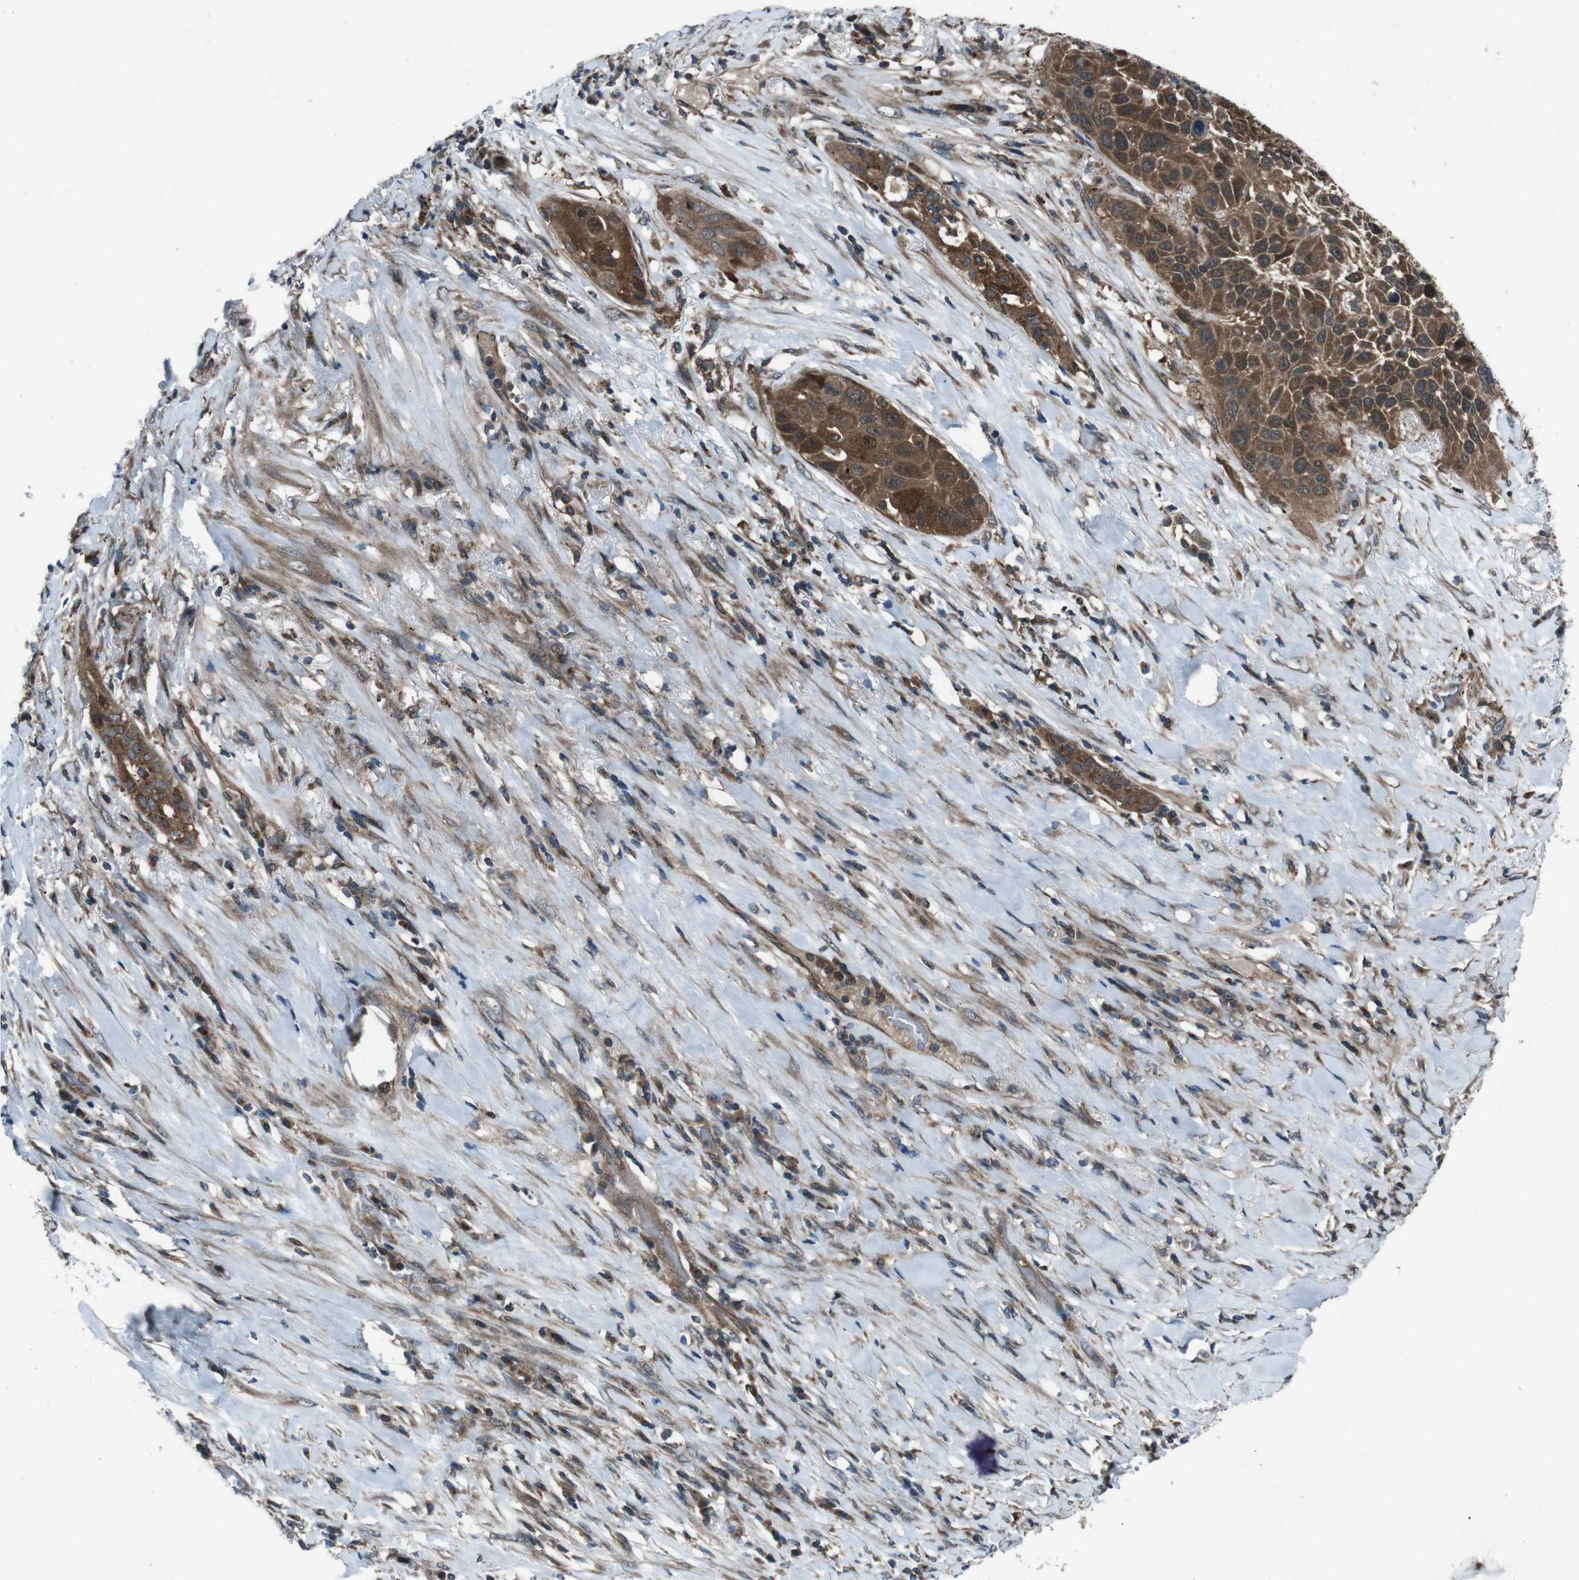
{"staining": {"intensity": "strong", "quantity": ">75%", "location": "cytoplasmic/membranous"}, "tissue": "lung cancer", "cell_type": "Tumor cells", "image_type": "cancer", "snomed": [{"axis": "morphology", "description": "Squamous cell carcinoma, NOS"}, {"axis": "topography", "description": "Lung"}], "caption": "Brown immunohistochemical staining in human lung squamous cell carcinoma shows strong cytoplasmic/membranous staining in approximately >75% of tumor cells.", "gene": "SLC27A4", "patient": {"sex": "male", "age": 57}}